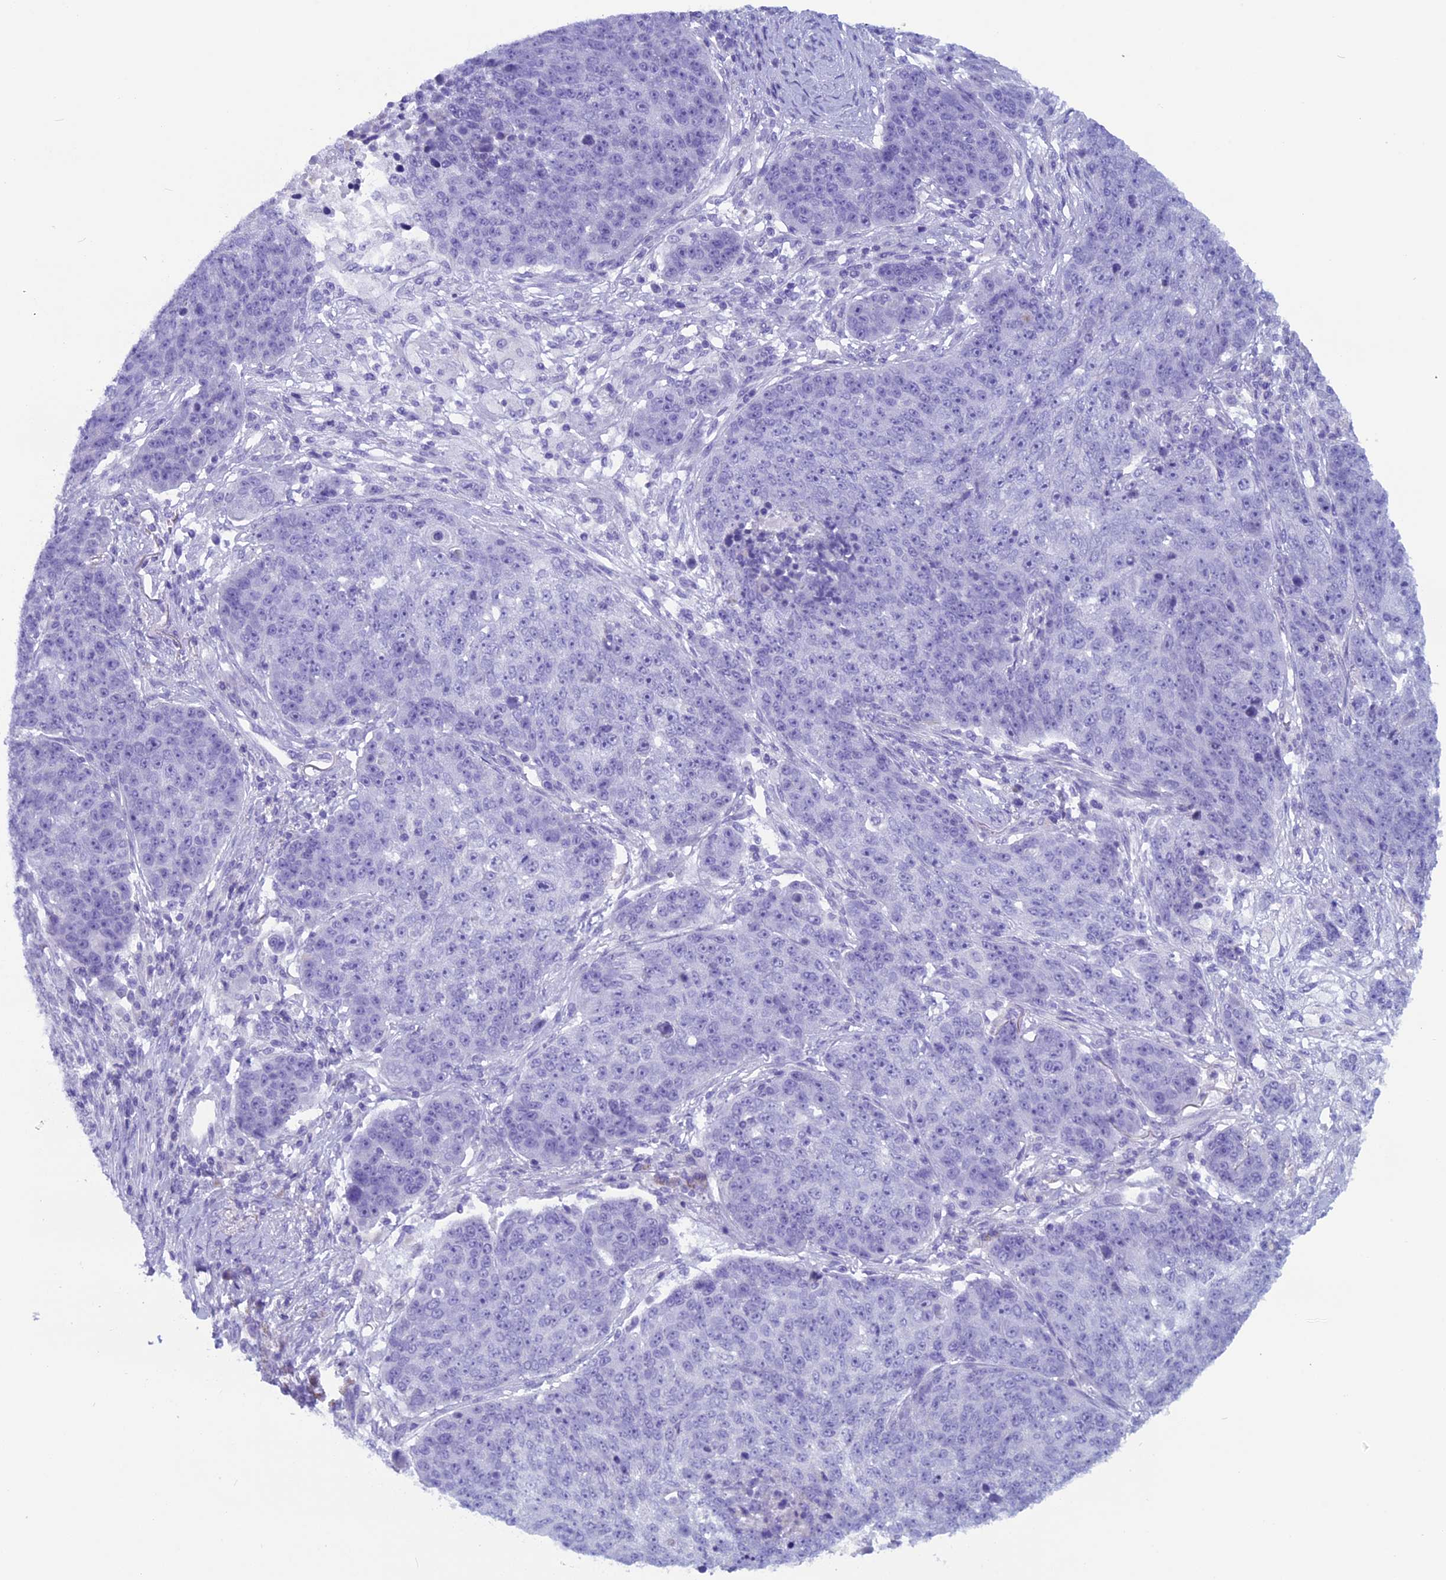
{"staining": {"intensity": "negative", "quantity": "none", "location": "none"}, "tissue": "lung cancer", "cell_type": "Tumor cells", "image_type": "cancer", "snomed": [{"axis": "morphology", "description": "Normal tissue, NOS"}, {"axis": "morphology", "description": "Squamous cell carcinoma, NOS"}, {"axis": "topography", "description": "Lymph node"}, {"axis": "topography", "description": "Lung"}], "caption": "IHC histopathology image of human lung squamous cell carcinoma stained for a protein (brown), which displays no positivity in tumor cells. (Stains: DAB IHC with hematoxylin counter stain, Microscopy: brightfield microscopy at high magnification).", "gene": "ZNF563", "patient": {"sex": "male", "age": 66}}